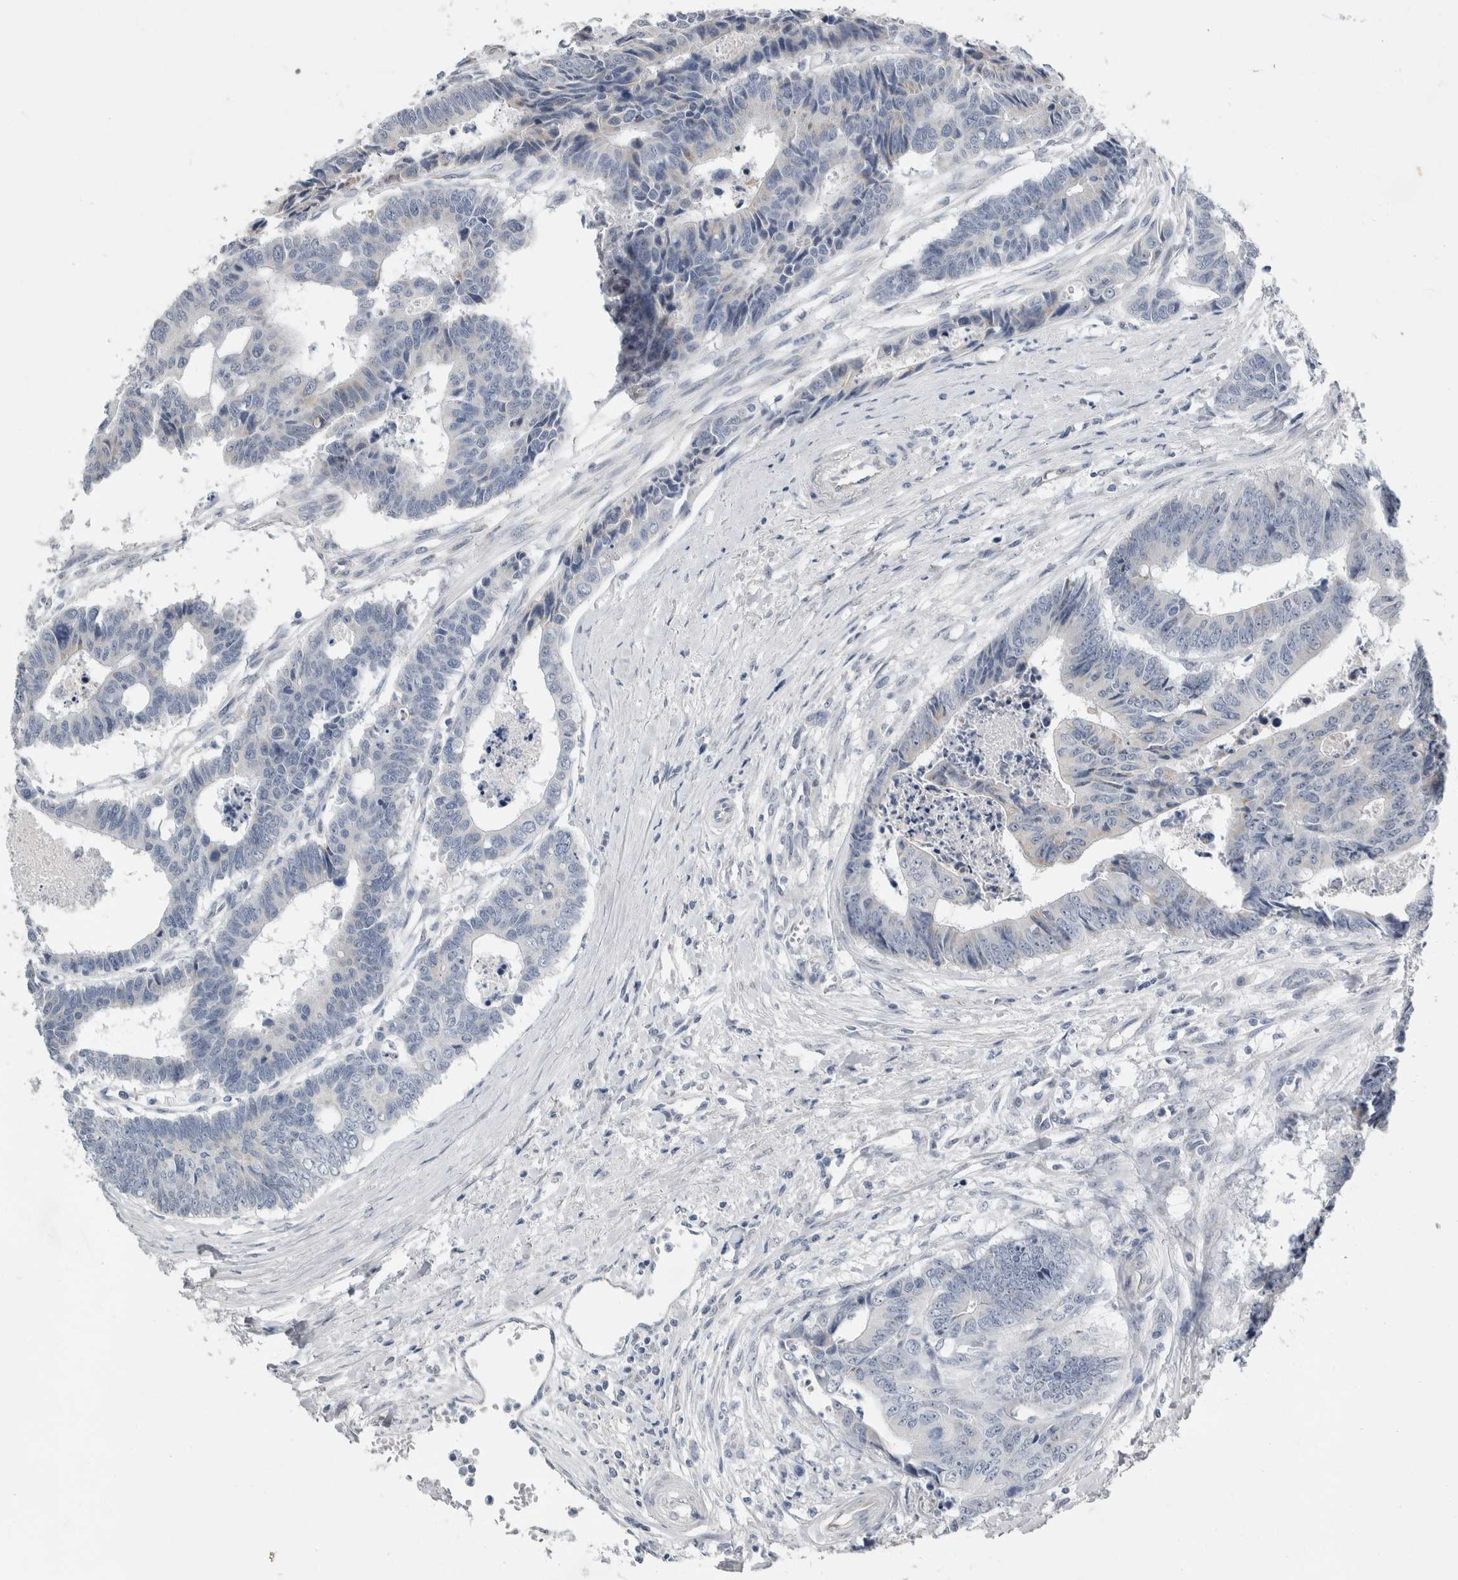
{"staining": {"intensity": "negative", "quantity": "none", "location": "none"}, "tissue": "colorectal cancer", "cell_type": "Tumor cells", "image_type": "cancer", "snomed": [{"axis": "morphology", "description": "Adenocarcinoma, NOS"}, {"axis": "topography", "description": "Rectum"}], "caption": "Immunohistochemistry (IHC) micrograph of neoplastic tissue: adenocarcinoma (colorectal) stained with DAB (3,3'-diaminobenzidine) shows no significant protein expression in tumor cells.", "gene": "FXYD7", "patient": {"sex": "male", "age": 84}}